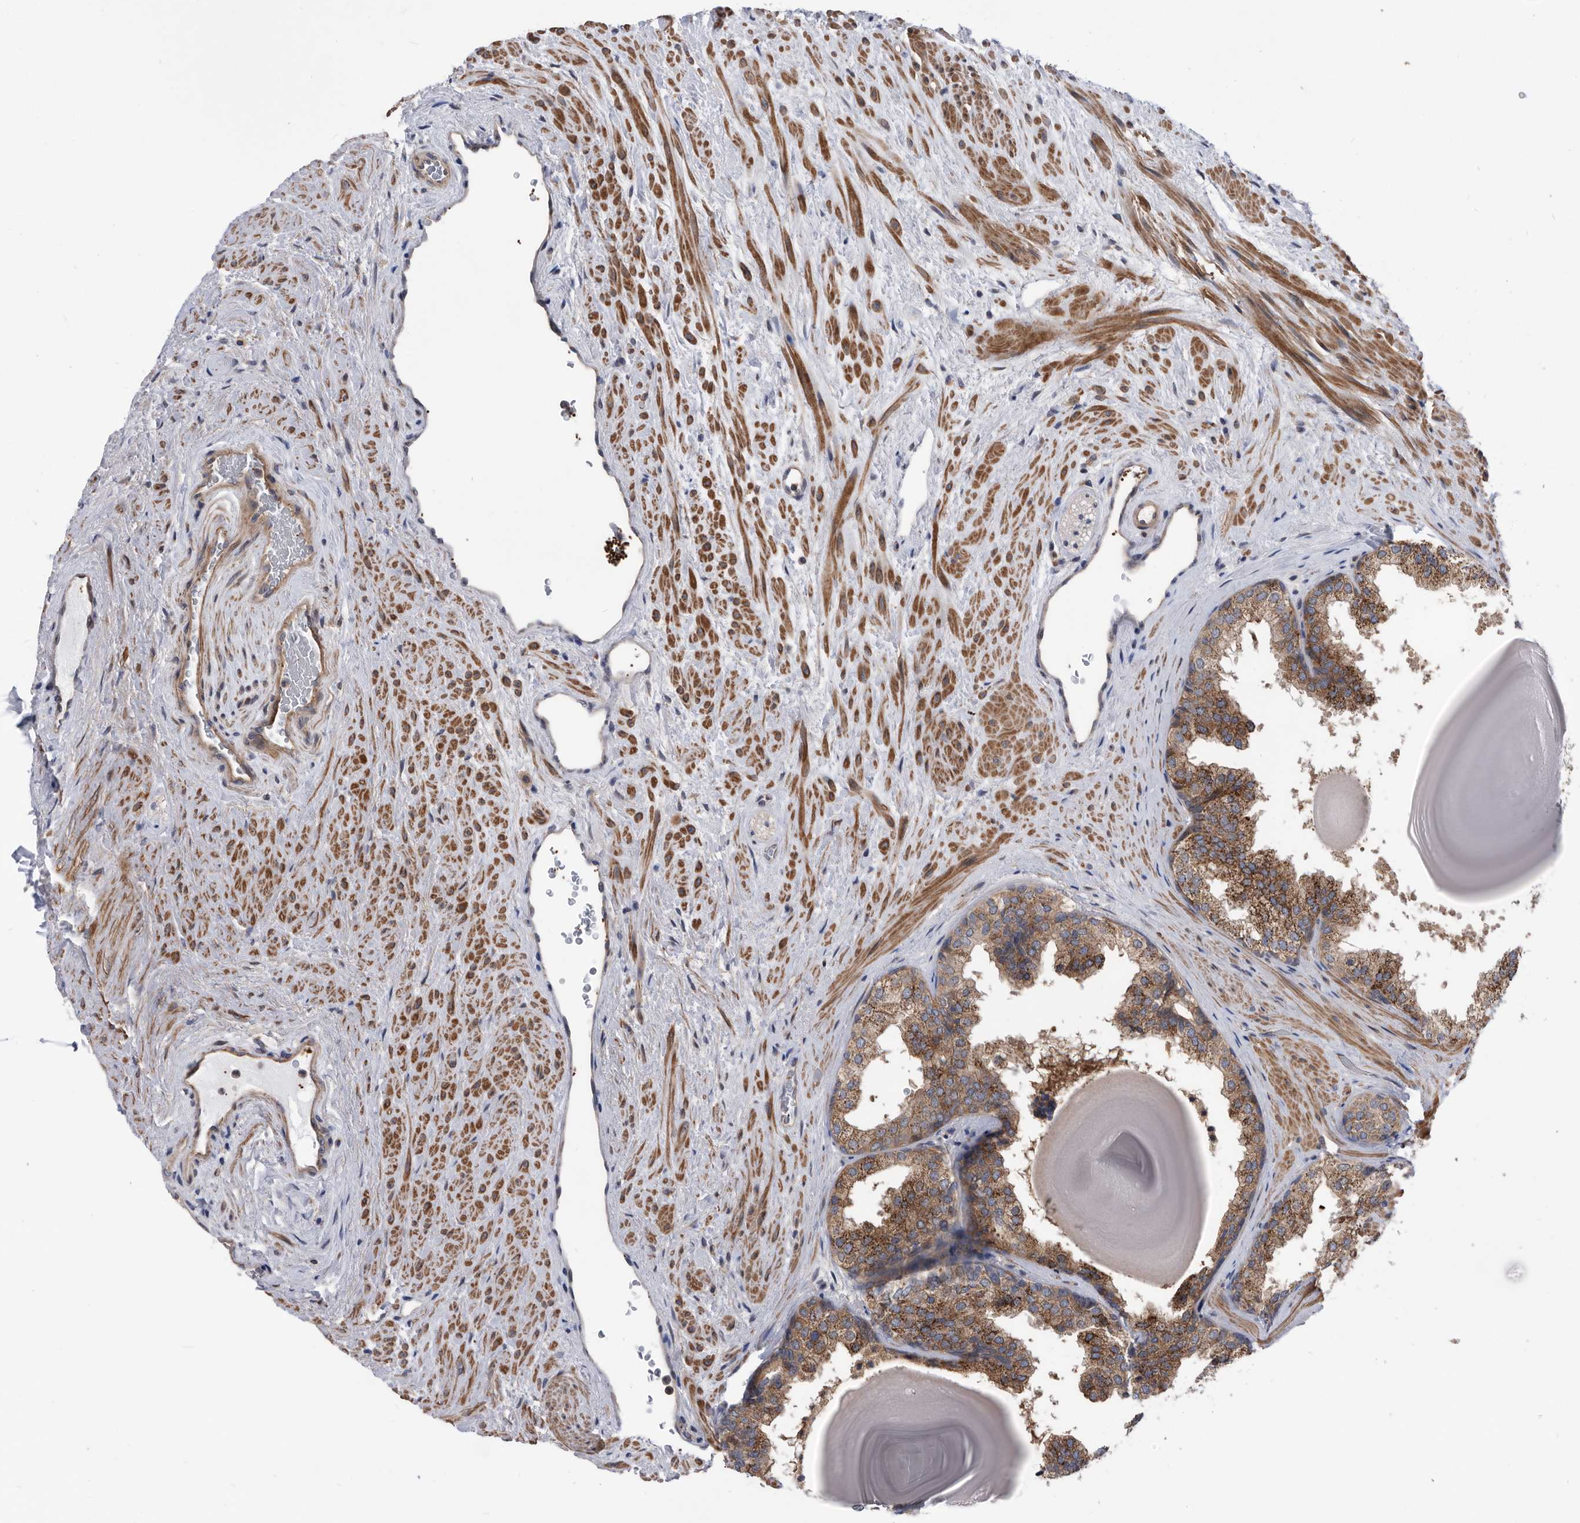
{"staining": {"intensity": "strong", "quantity": ">75%", "location": "cytoplasmic/membranous"}, "tissue": "prostate", "cell_type": "Glandular cells", "image_type": "normal", "snomed": [{"axis": "morphology", "description": "Normal tissue, NOS"}, {"axis": "topography", "description": "Prostate"}], "caption": "Glandular cells reveal high levels of strong cytoplasmic/membranous positivity in approximately >75% of cells in benign human prostate. The staining was performed using DAB (3,3'-diaminobenzidine) to visualize the protein expression in brown, while the nuclei were stained in blue with hematoxylin (Magnification: 20x).", "gene": "BAIAP3", "patient": {"sex": "male", "age": 48}}